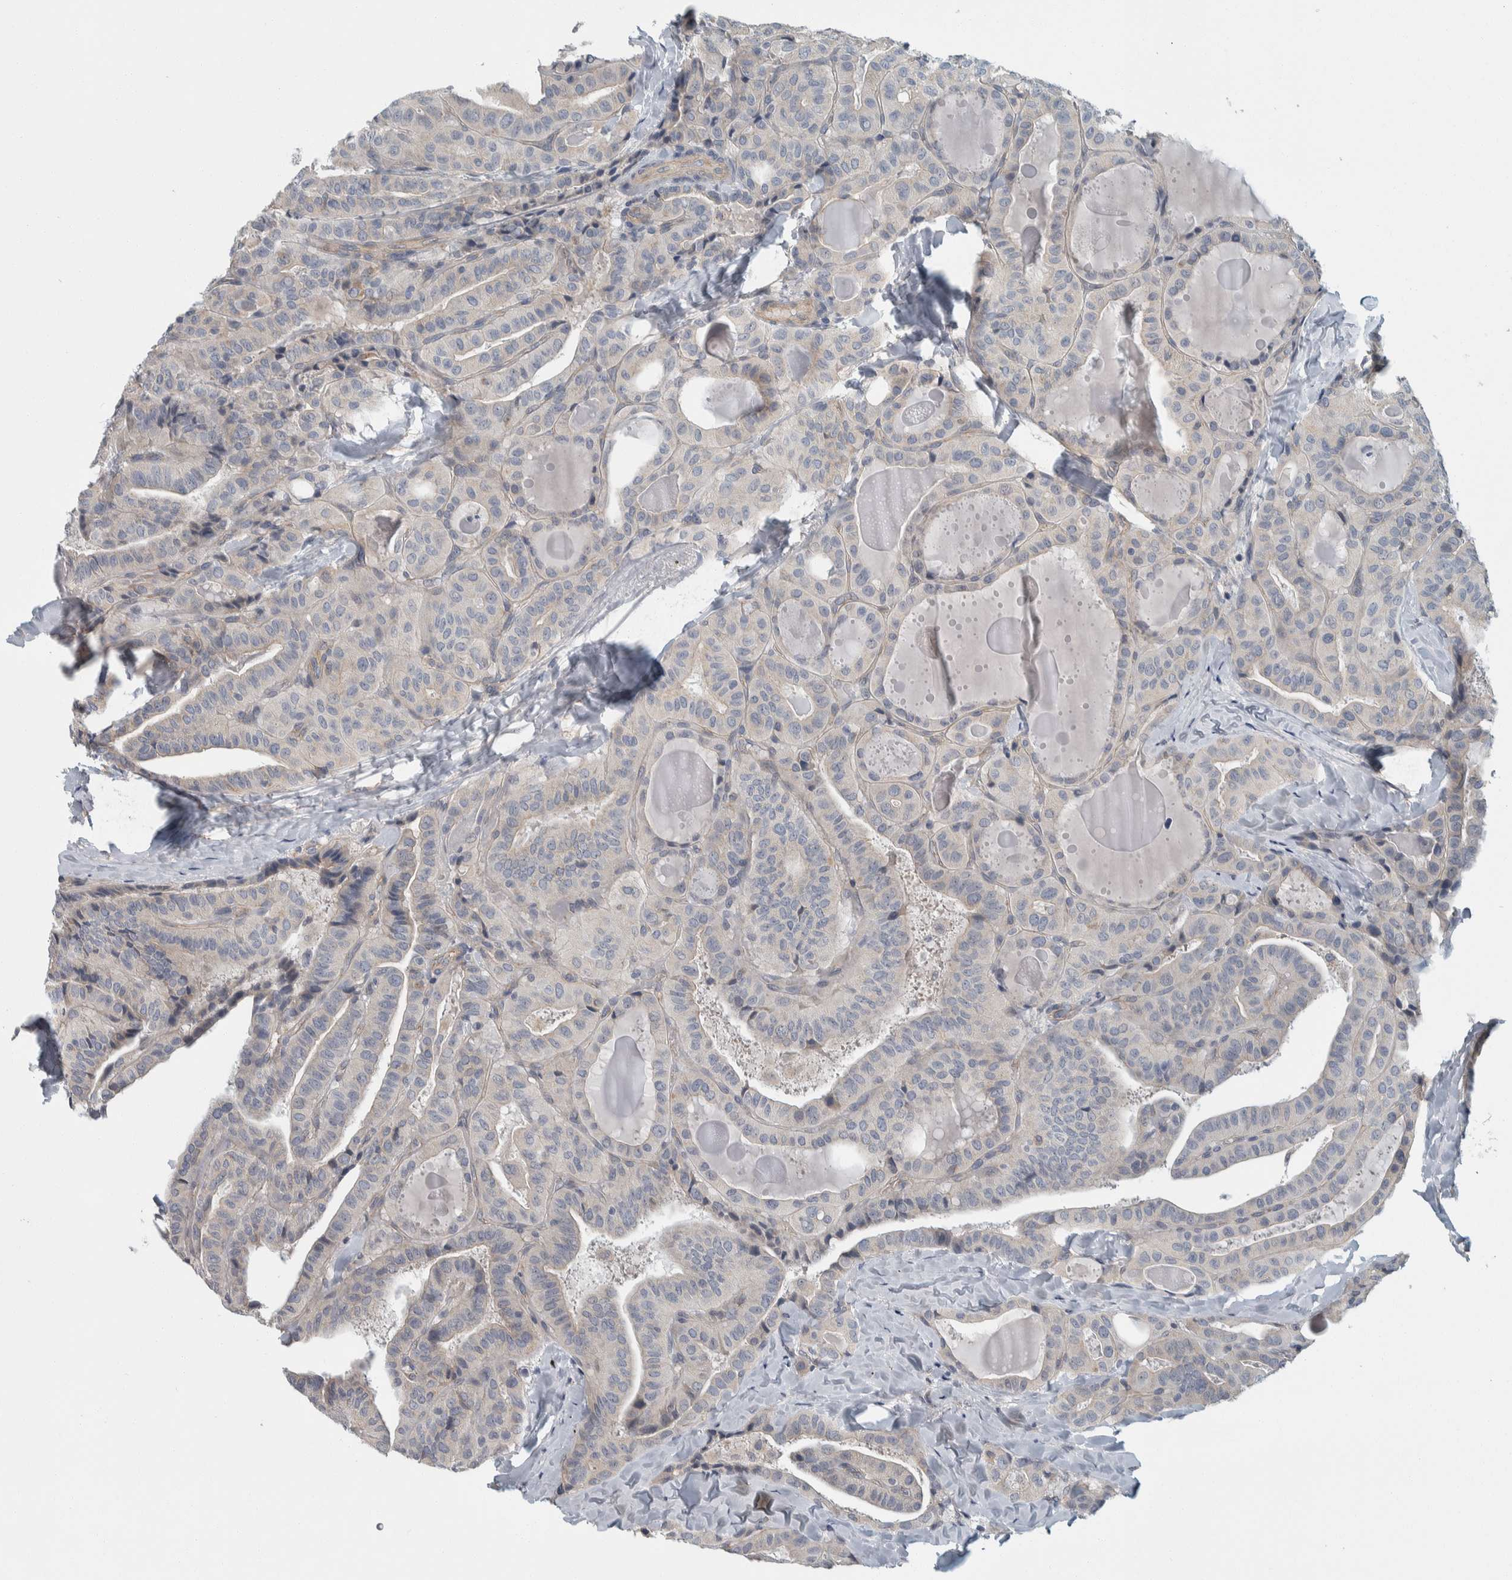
{"staining": {"intensity": "negative", "quantity": "none", "location": "none"}, "tissue": "thyroid cancer", "cell_type": "Tumor cells", "image_type": "cancer", "snomed": [{"axis": "morphology", "description": "Papillary adenocarcinoma, NOS"}, {"axis": "topography", "description": "Thyroid gland"}], "caption": "Micrograph shows no significant protein staining in tumor cells of thyroid cancer.", "gene": "KCNJ3", "patient": {"sex": "male", "age": 77}}